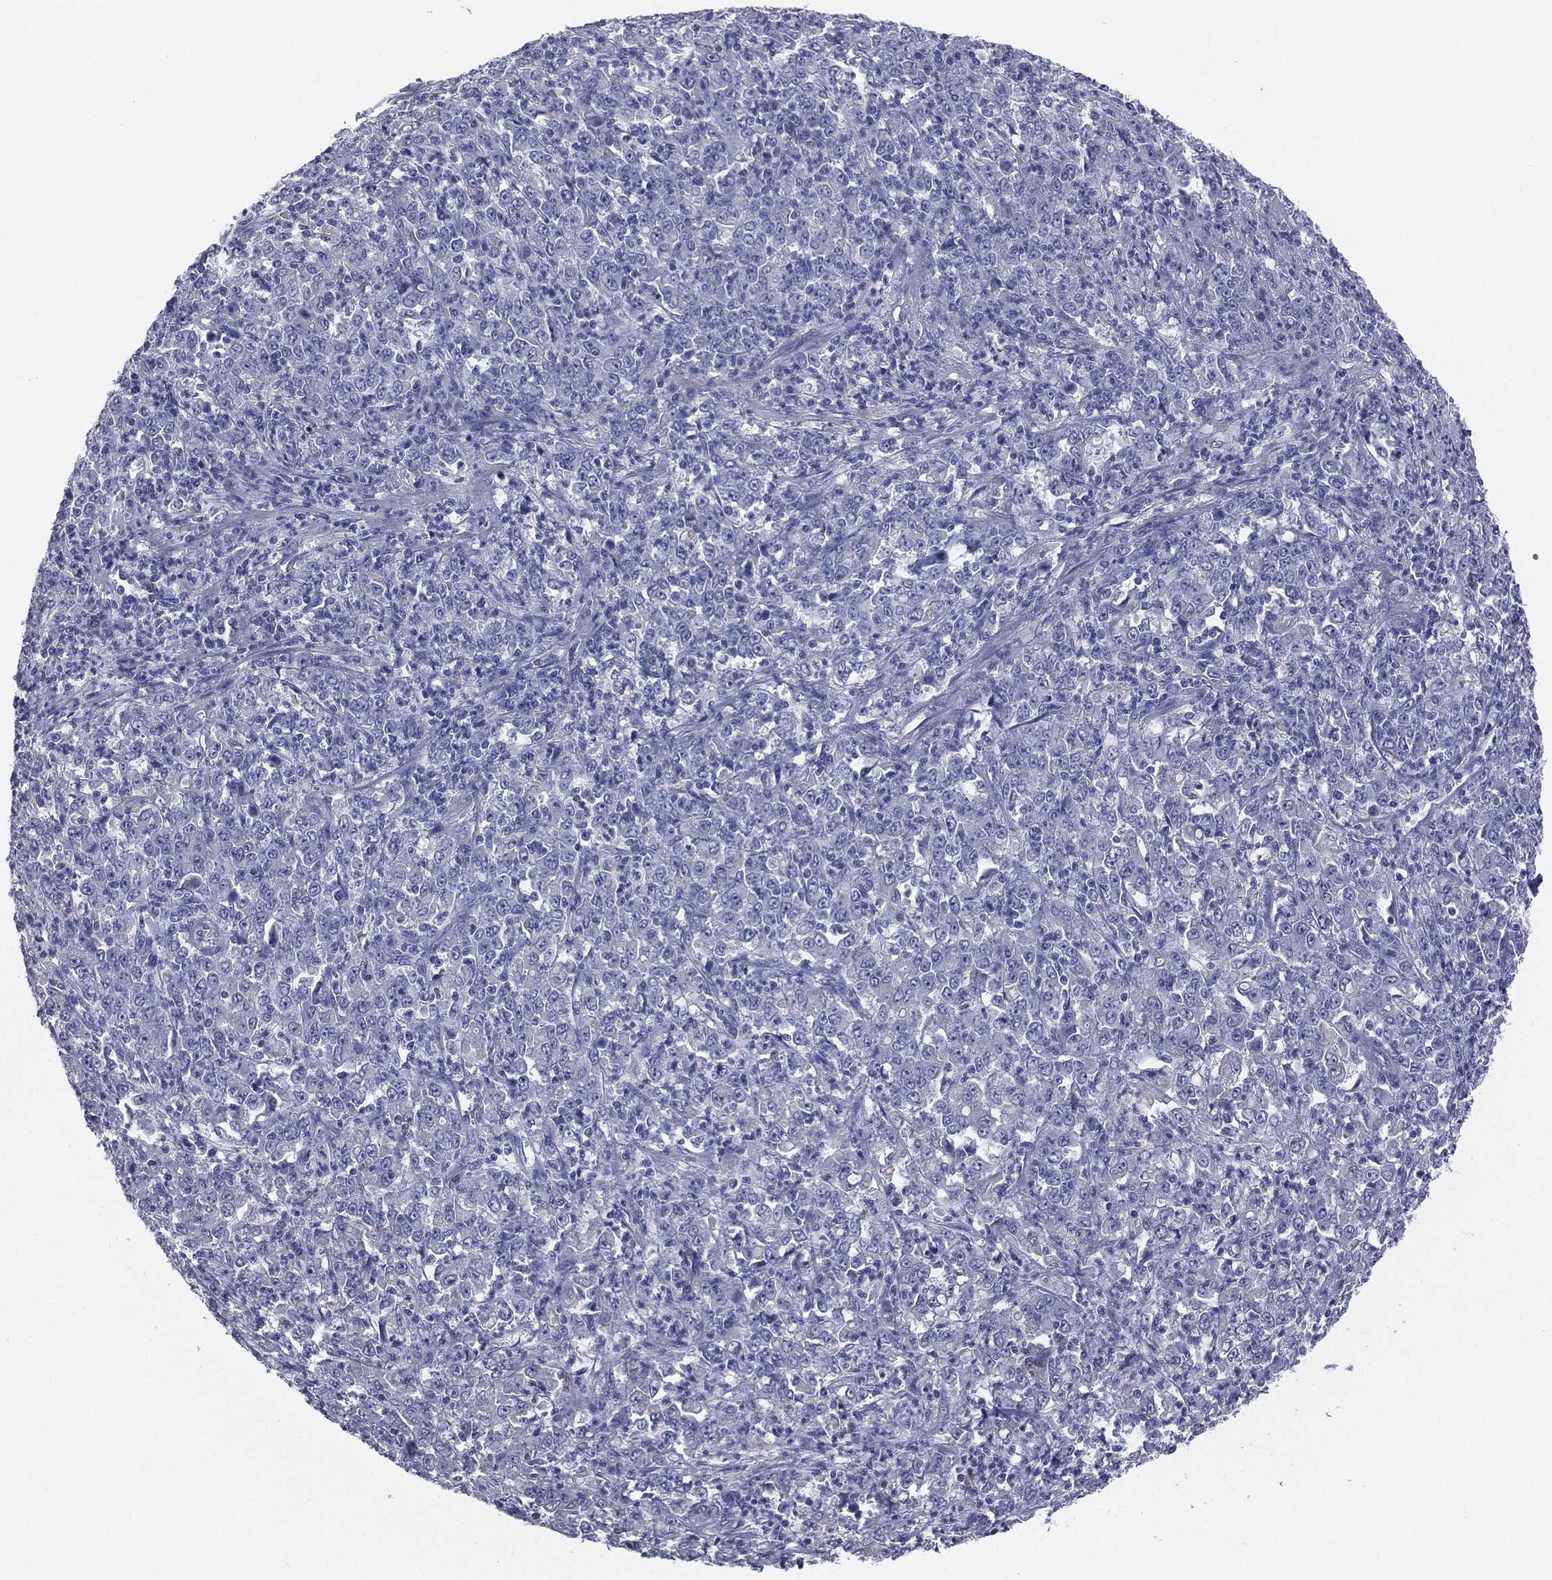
{"staining": {"intensity": "negative", "quantity": "none", "location": "none"}, "tissue": "stomach cancer", "cell_type": "Tumor cells", "image_type": "cancer", "snomed": [{"axis": "morphology", "description": "Adenocarcinoma, NOS"}, {"axis": "topography", "description": "Stomach, lower"}], "caption": "Immunohistochemical staining of human stomach cancer displays no significant staining in tumor cells.", "gene": "STK31", "patient": {"sex": "female", "age": 71}}